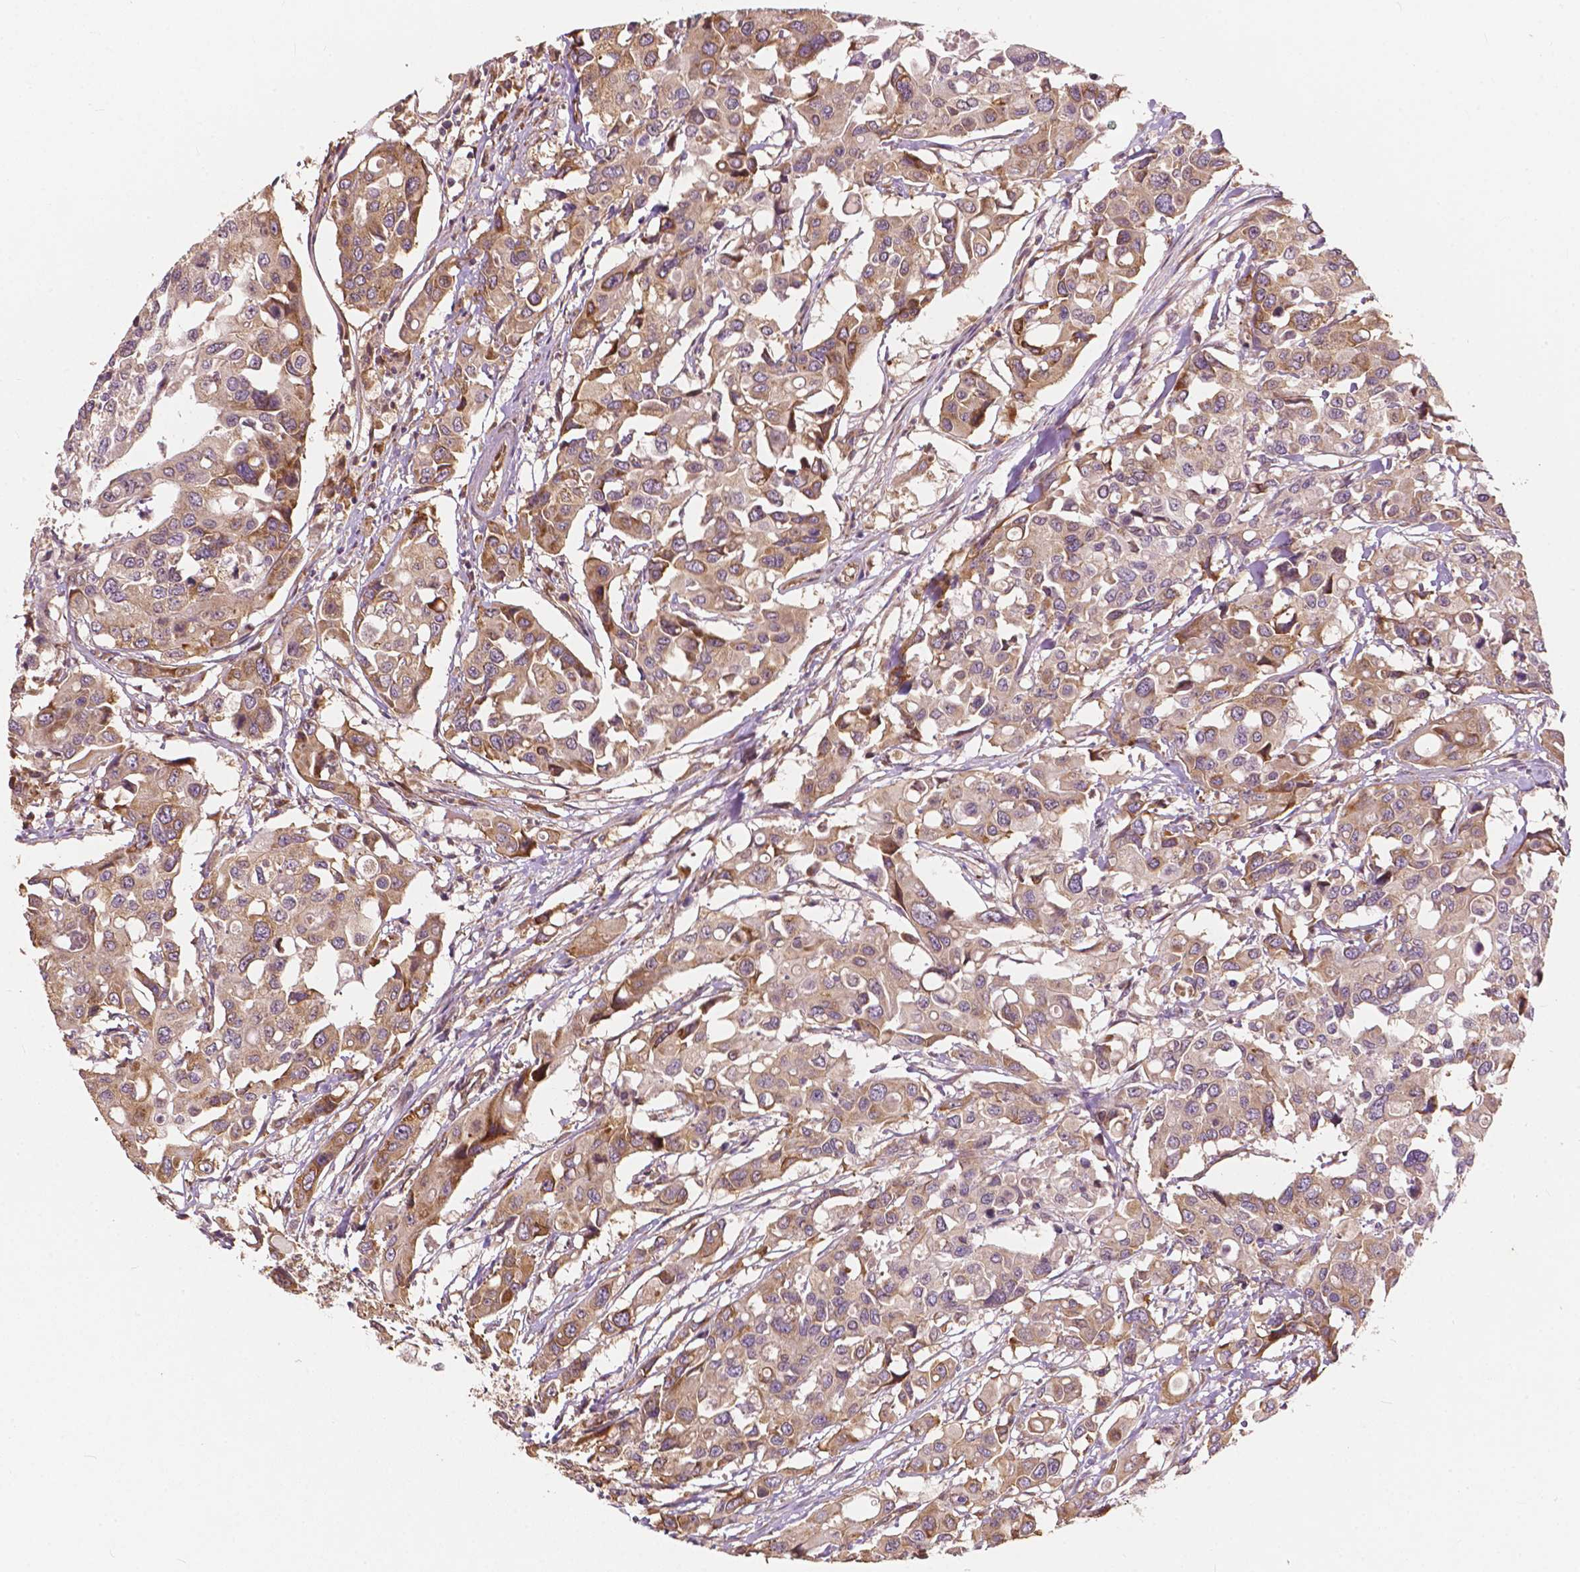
{"staining": {"intensity": "weak", "quantity": ">75%", "location": "cytoplasmic/membranous"}, "tissue": "colorectal cancer", "cell_type": "Tumor cells", "image_type": "cancer", "snomed": [{"axis": "morphology", "description": "Adenocarcinoma, NOS"}, {"axis": "topography", "description": "Colon"}], "caption": "This histopathology image demonstrates colorectal adenocarcinoma stained with IHC to label a protein in brown. The cytoplasmic/membranous of tumor cells show weak positivity for the protein. Nuclei are counter-stained blue.", "gene": "G3BP1", "patient": {"sex": "male", "age": 77}}